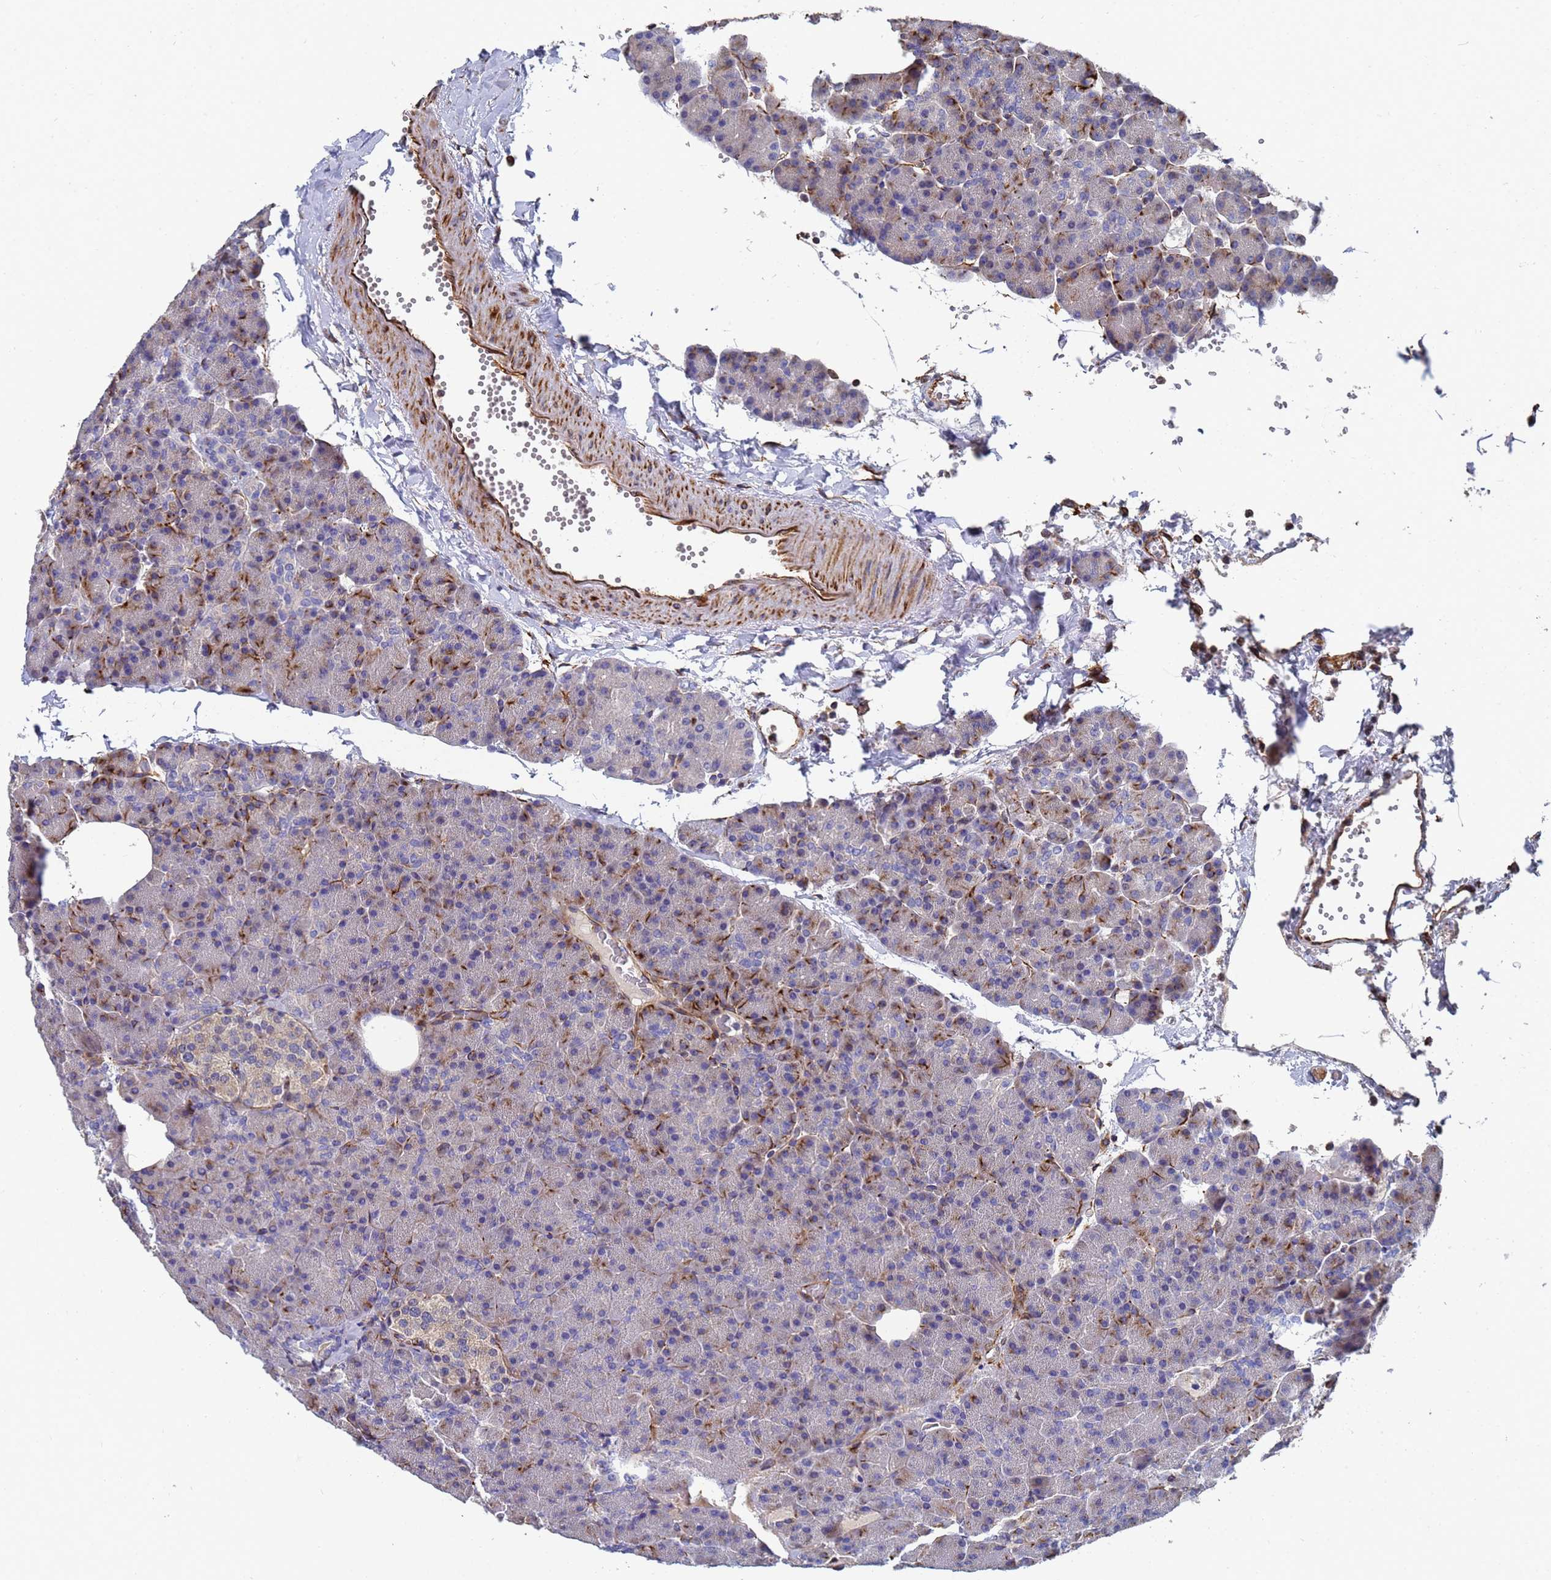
{"staining": {"intensity": "moderate", "quantity": "<25%", "location": "cytoplasmic/membranous"}, "tissue": "pancreas", "cell_type": "Exocrine glandular cells", "image_type": "normal", "snomed": [{"axis": "morphology", "description": "Normal tissue, NOS"}, {"axis": "morphology", "description": "Carcinoid, malignant, NOS"}, {"axis": "topography", "description": "Pancreas"}], "caption": "Pancreas was stained to show a protein in brown. There is low levels of moderate cytoplasmic/membranous staining in about <25% of exocrine glandular cells. The staining is performed using DAB brown chromogen to label protein expression. The nuclei are counter-stained blue using hematoxylin.", "gene": "SYT13", "patient": {"sex": "female", "age": 35}}